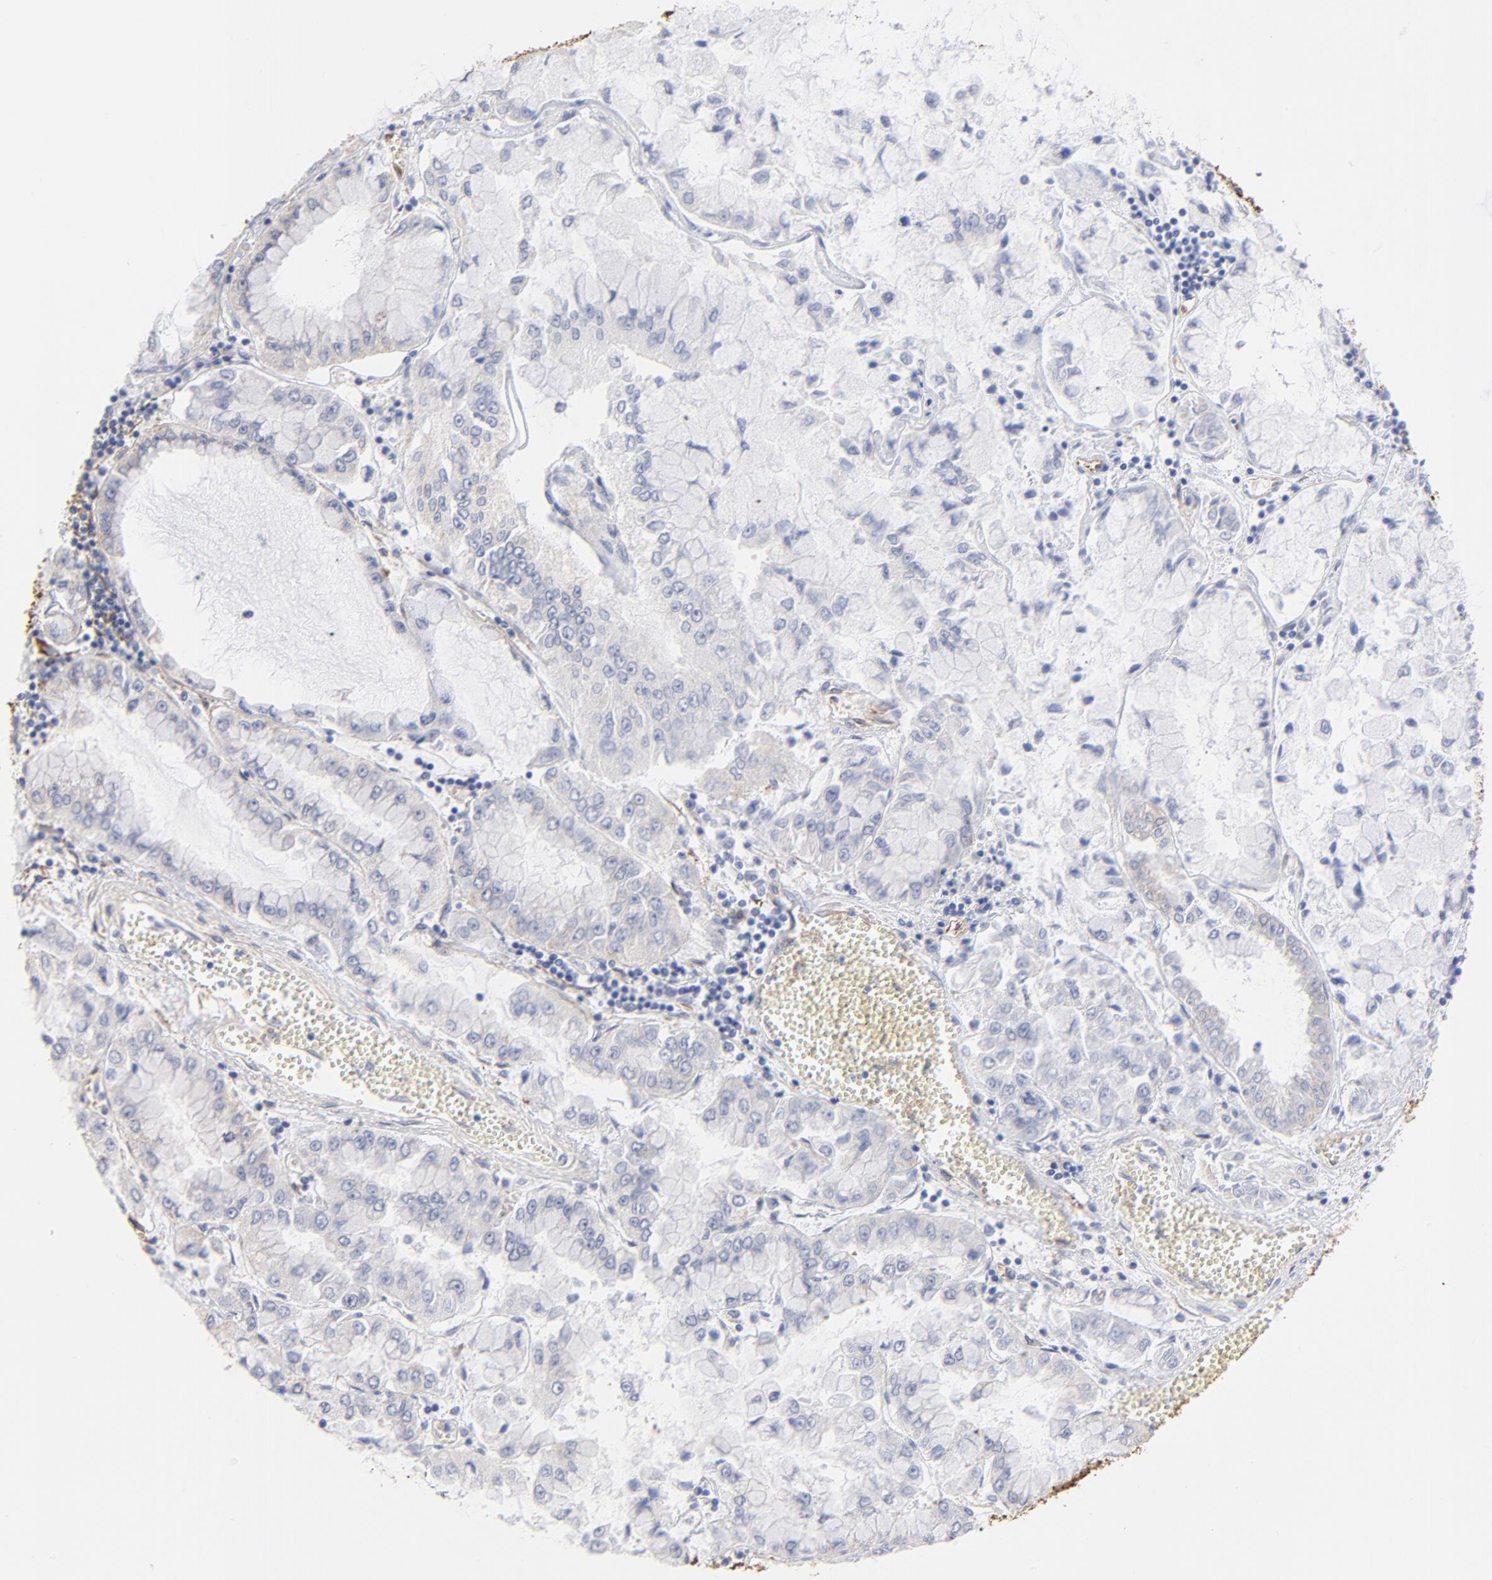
{"staining": {"intensity": "negative", "quantity": "none", "location": "none"}, "tissue": "liver cancer", "cell_type": "Tumor cells", "image_type": "cancer", "snomed": [{"axis": "morphology", "description": "Cholangiocarcinoma"}, {"axis": "topography", "description": "Liver"}], "caption": "DAB (3,3'-diaminobenzidine) immunohistochemical staining of human liver cholangiocarcinoma demonstrates no significant expression in tumor cells.", "gene": "CILP", "patient": {"sex": "female", "age": 79}}